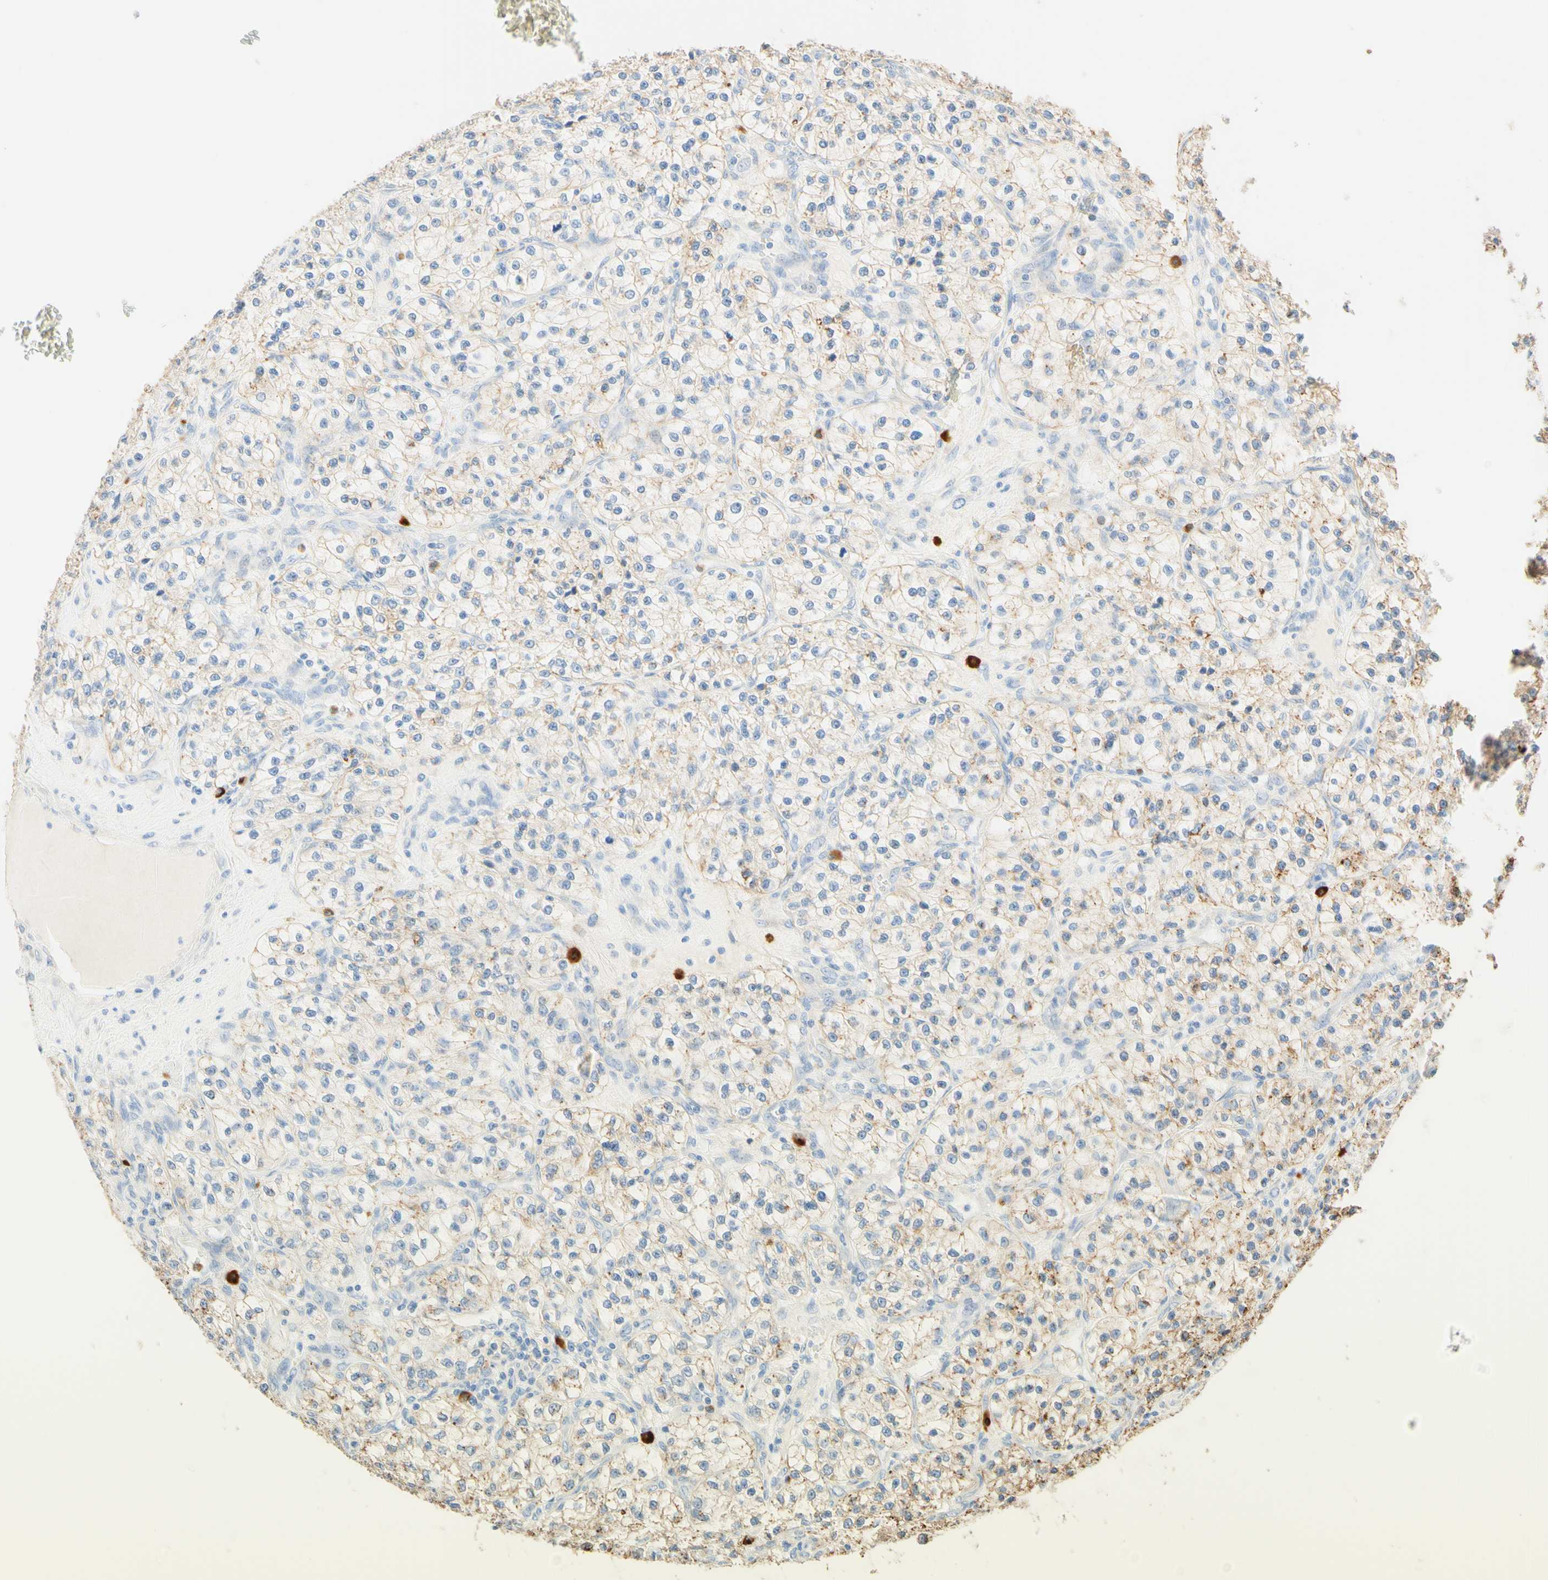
{"staining": {"intensity": "moderate", "quantity": "<25%", "location": "cytoplasmic/membranous"}, "tissue": "renal cancer", "cell_type": "Tumor cells", "image_type": "cancer", "snomed": [{"axis": "morphology", "description": "Adenocarcinoma, NOS"}, {"axis": "topography", "description": "Kidney"}], "caption": "Immunohistochemistry (IHC) of adenocarcinoma (renal) demonstrates low levels of moderate cytoplasmic/membranous expression in about <25% of tumor cells.", "gene": "CD63", "patient": {"sex": "female", "age": 57}}